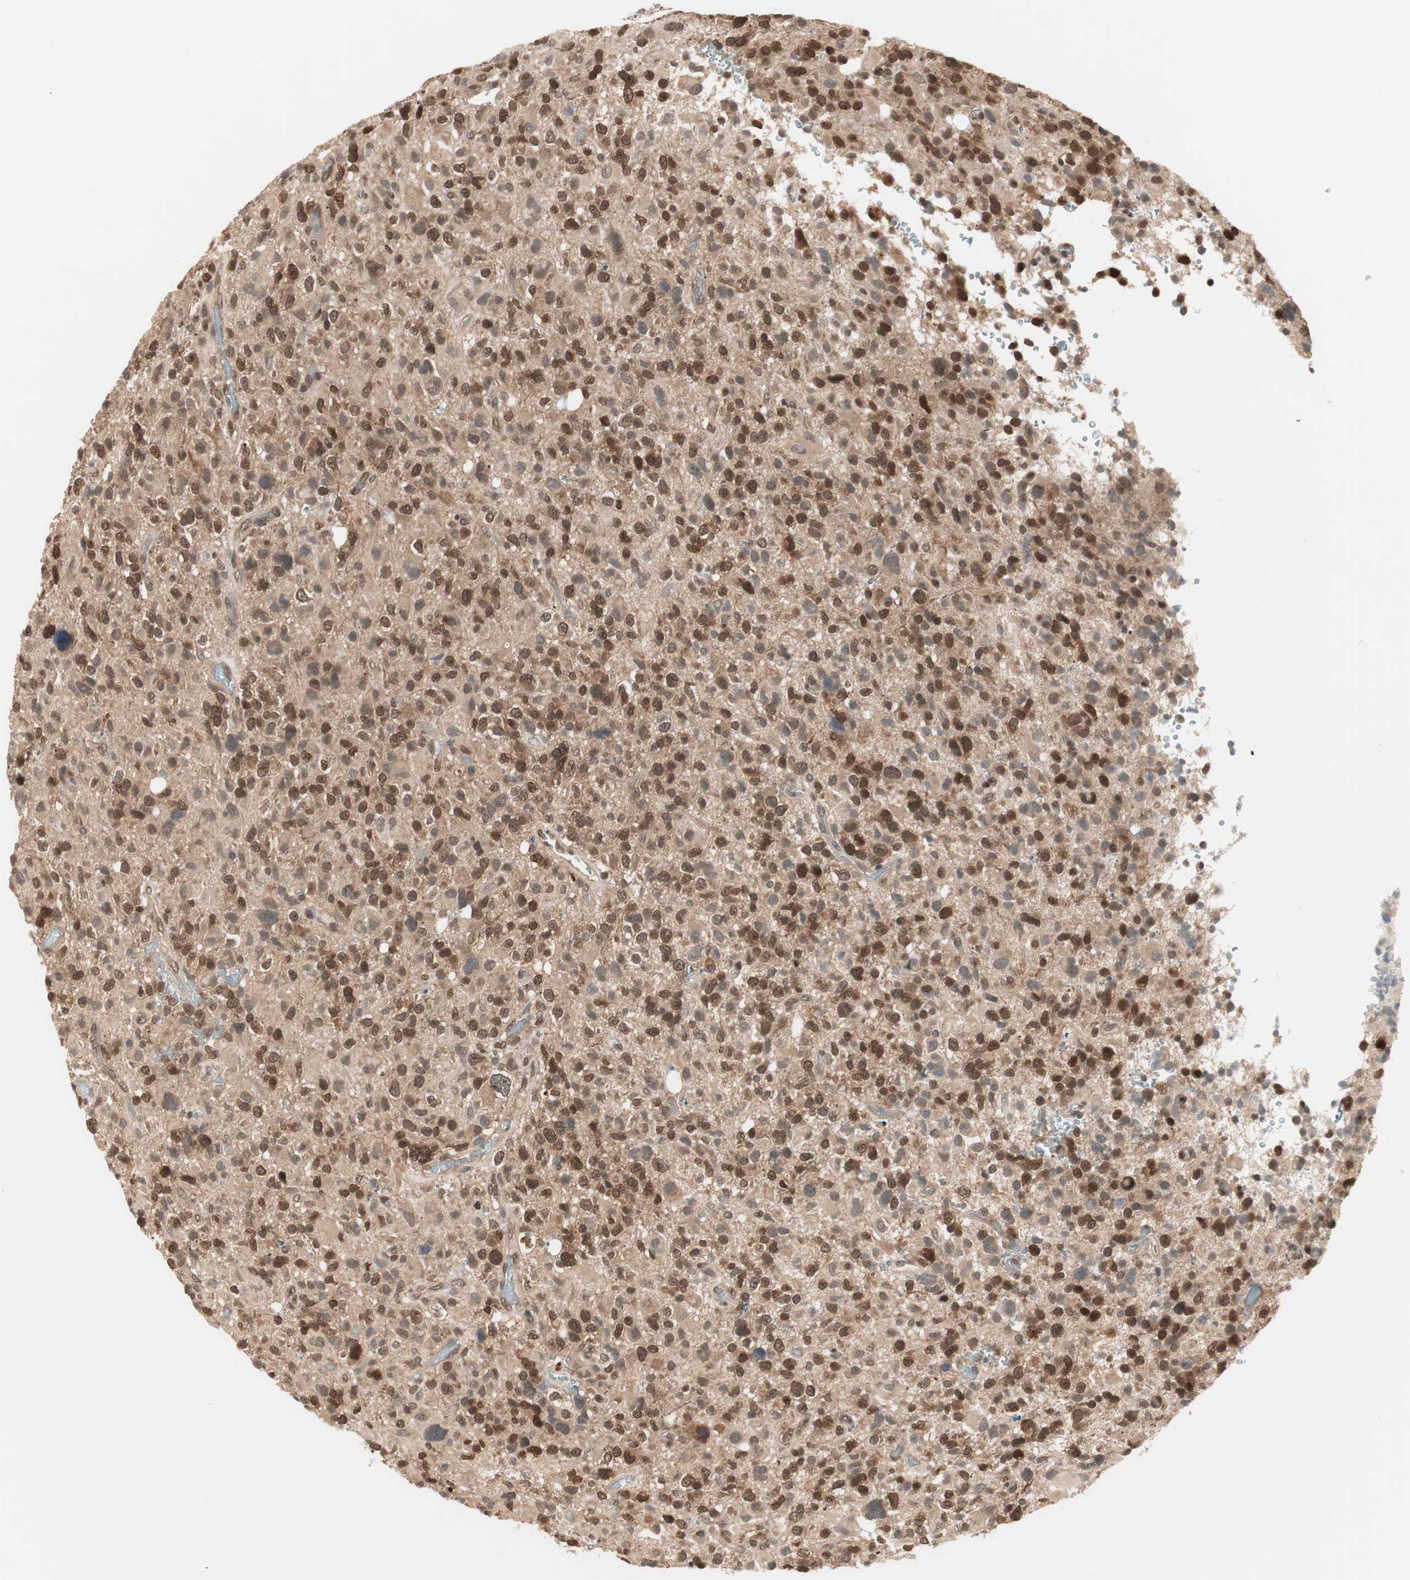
{"staining": {"intensity": "moderate", "quantity": ">75%", "location": "cytoplasmic/membranous,nuclear"}, "tissue": "glioma", "cell_type": "Tumor cells", "image_type": "cancer", "snomed": [{"axis": "morphology", "description": "Glioma, malignant, High grade"}, {"axis": "topography", "description": "Brain"}], "caption": "Tumor cells demonstrate medium levels of moderate cytoplasmic/membranous and nuclear staining in approximately >75% of cells in human malignant high-grade glioma.", "gene": "UBE2I", "patient": {"sex": "male", "age": 48}}